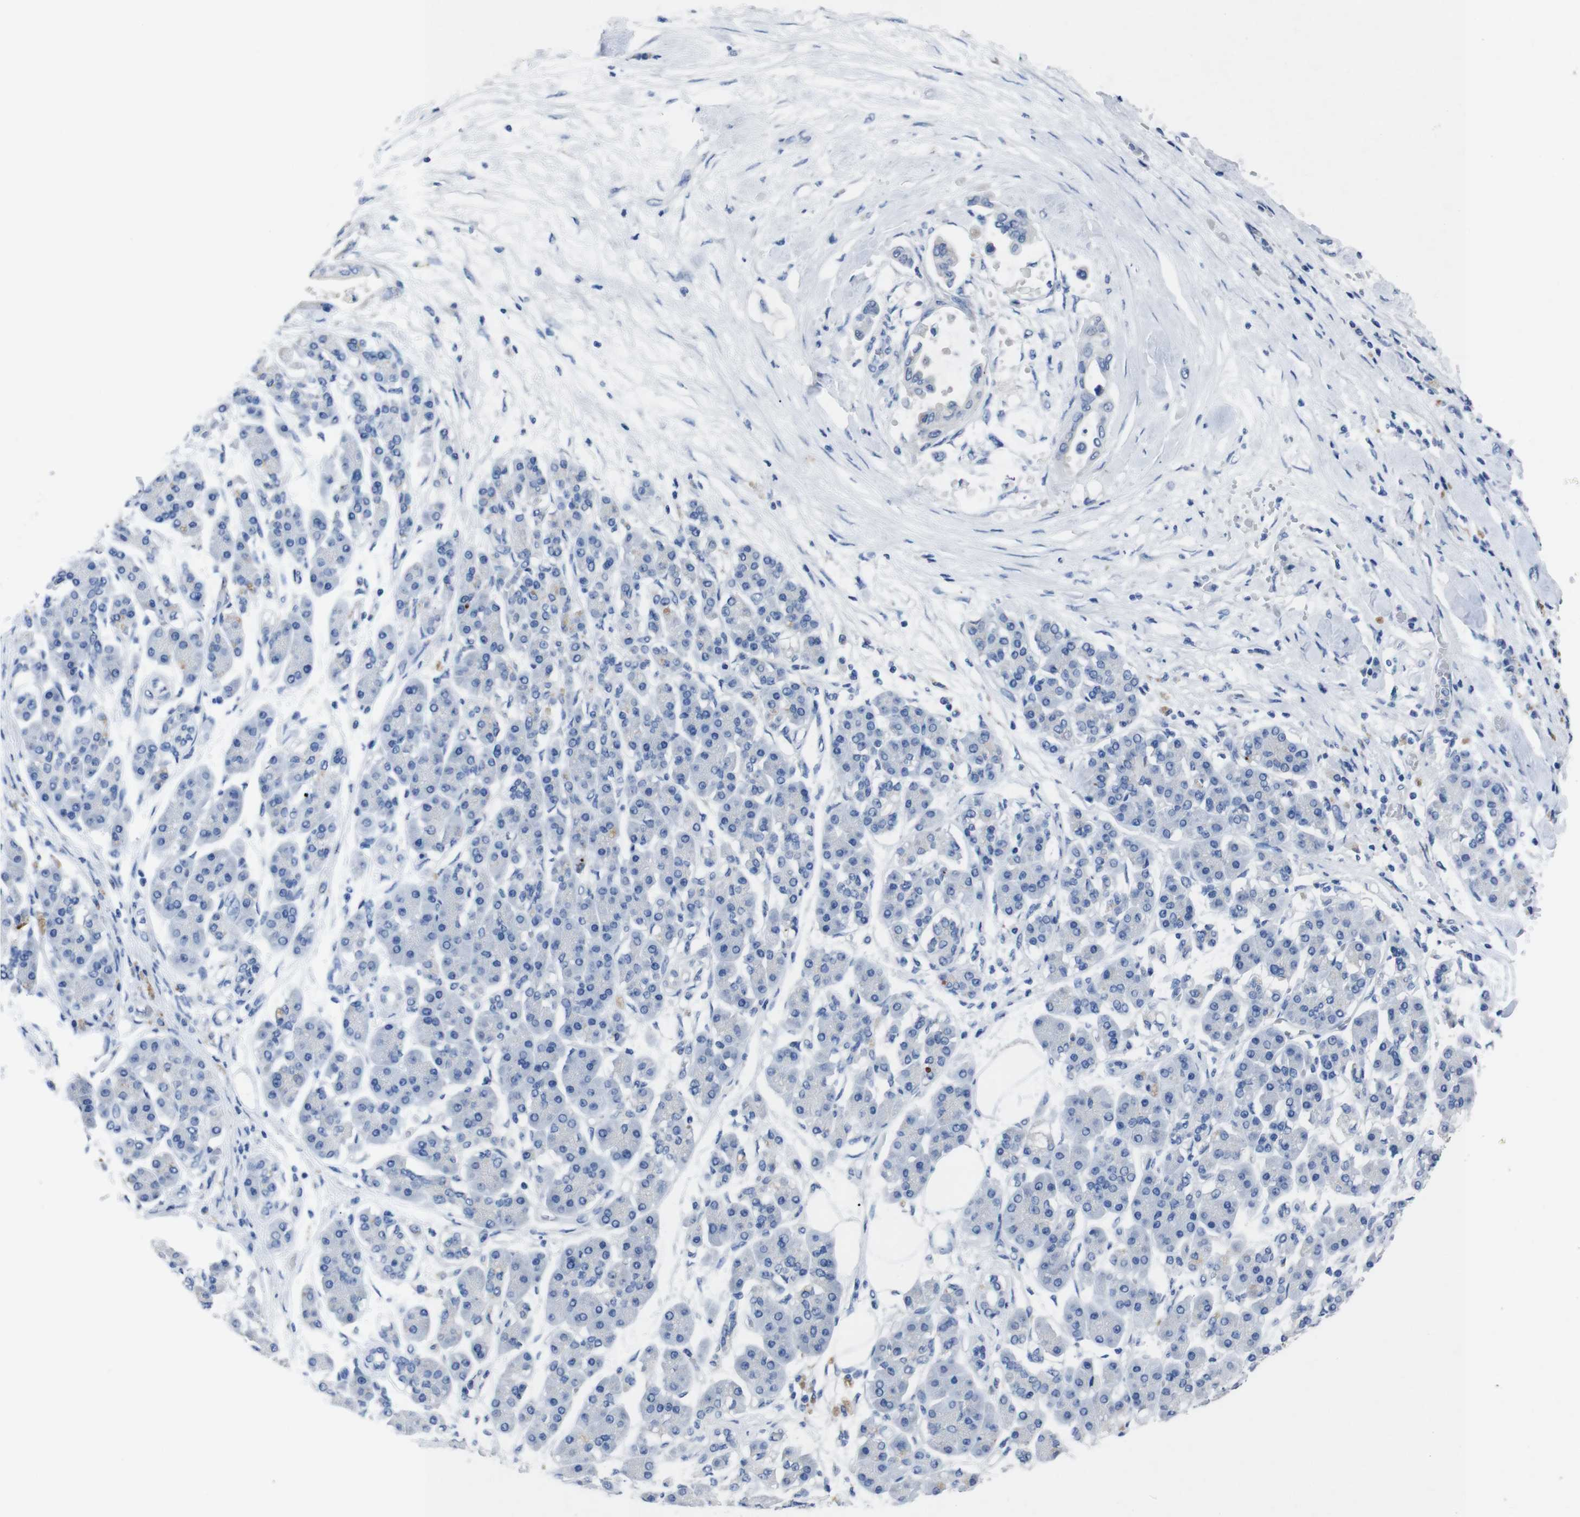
{"staining": {"intensity": "negative", "quantity": "none", "location": "none"}, "tissue": "pancreatic cancer", "cell_type": "Tumor cells", "image_type": "cancer", "snomed": [{"axis": "morphology", "description": "Adenocarcinoma, NOS"}, {"axis": "morphology", "description": "Adenocarcinoma, metastatic, NOS"}, {"axis": "topography", "description": "Lymph node"}, {"axis": "topography", "description": "Pancreas"}, {"axis": "topography", "description": "Duodenum"}], "caption": "High magnification brightfield microscopy of pancreatic cancer stained with DAB (brown) and counterstained with hematoxylin (blue): tumor cells show no significant staining. The staining is performed using DAB brown chromogen with nuclei counter-stained in using hematoxylin.", "gene": "GJB2", "patient": {"sex": "female", "age": 64}}